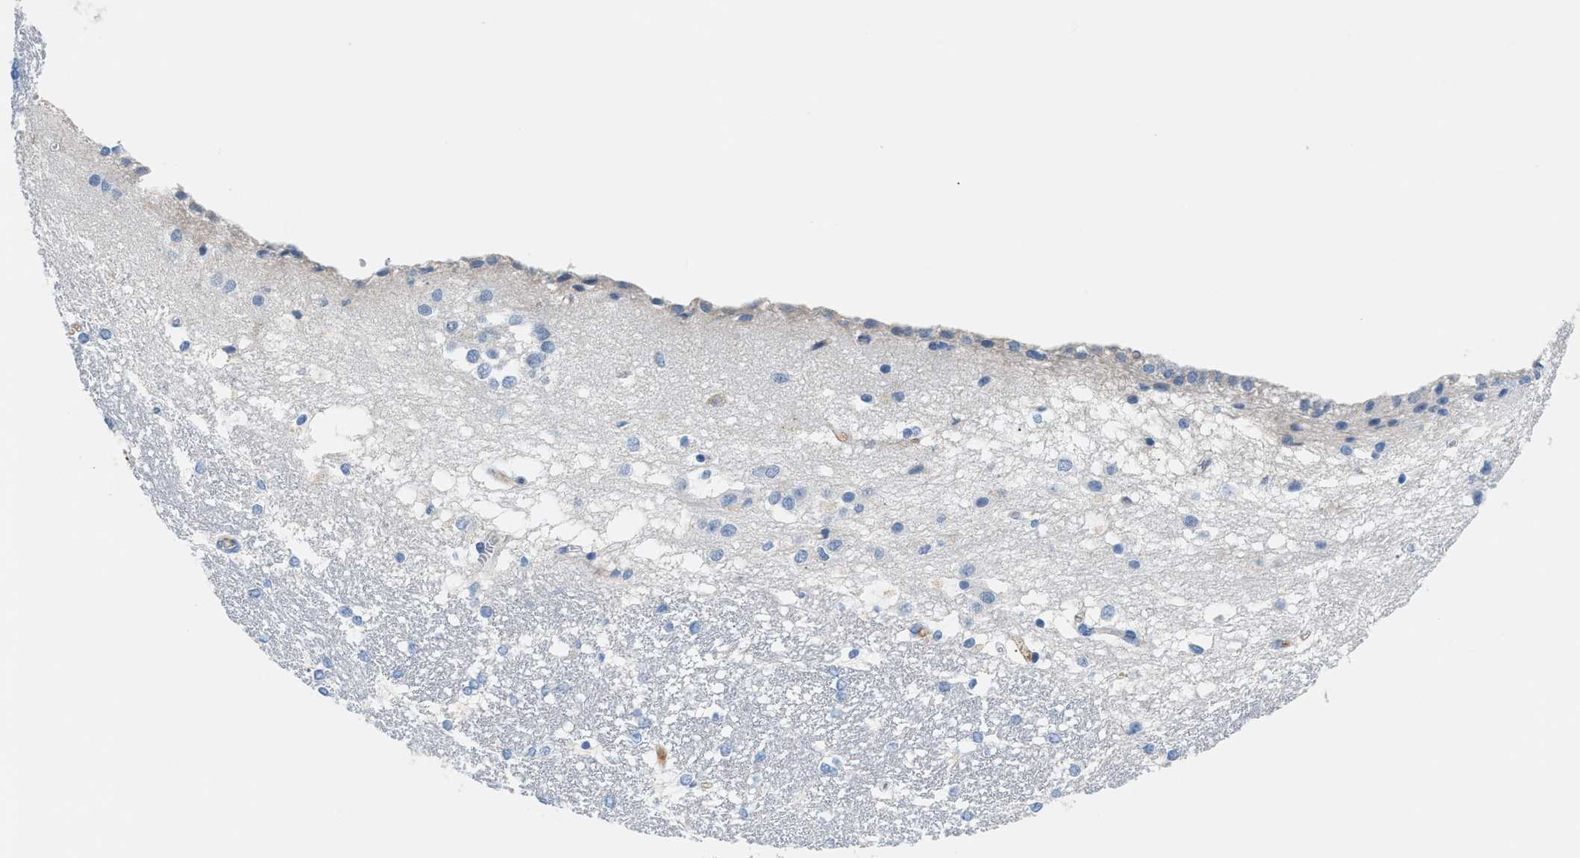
{"staining": {"intensity": "negative", "quantity": "none", "location": "none"}, "tissue": "hippocampus", "cell_type": "Glial cells", "image_type": "normal", "snomed": [{"axis": "morphology", "description": "Normal tissue, NOS"}, {"axis": "topography", "description": "Hippocampus"}], "caption": "This histopathology image is of normal hippocampus stained with immunohistochemistry to label a protein in brown with the nuclei are counter-stained blue. There is no positivity in glial cells. The staining is performed using DAB brown chromogen with nuclei counter-stained in using hematoxylin.", "gene": "CFI", "patient": {"sex": "female", "age": 19}}